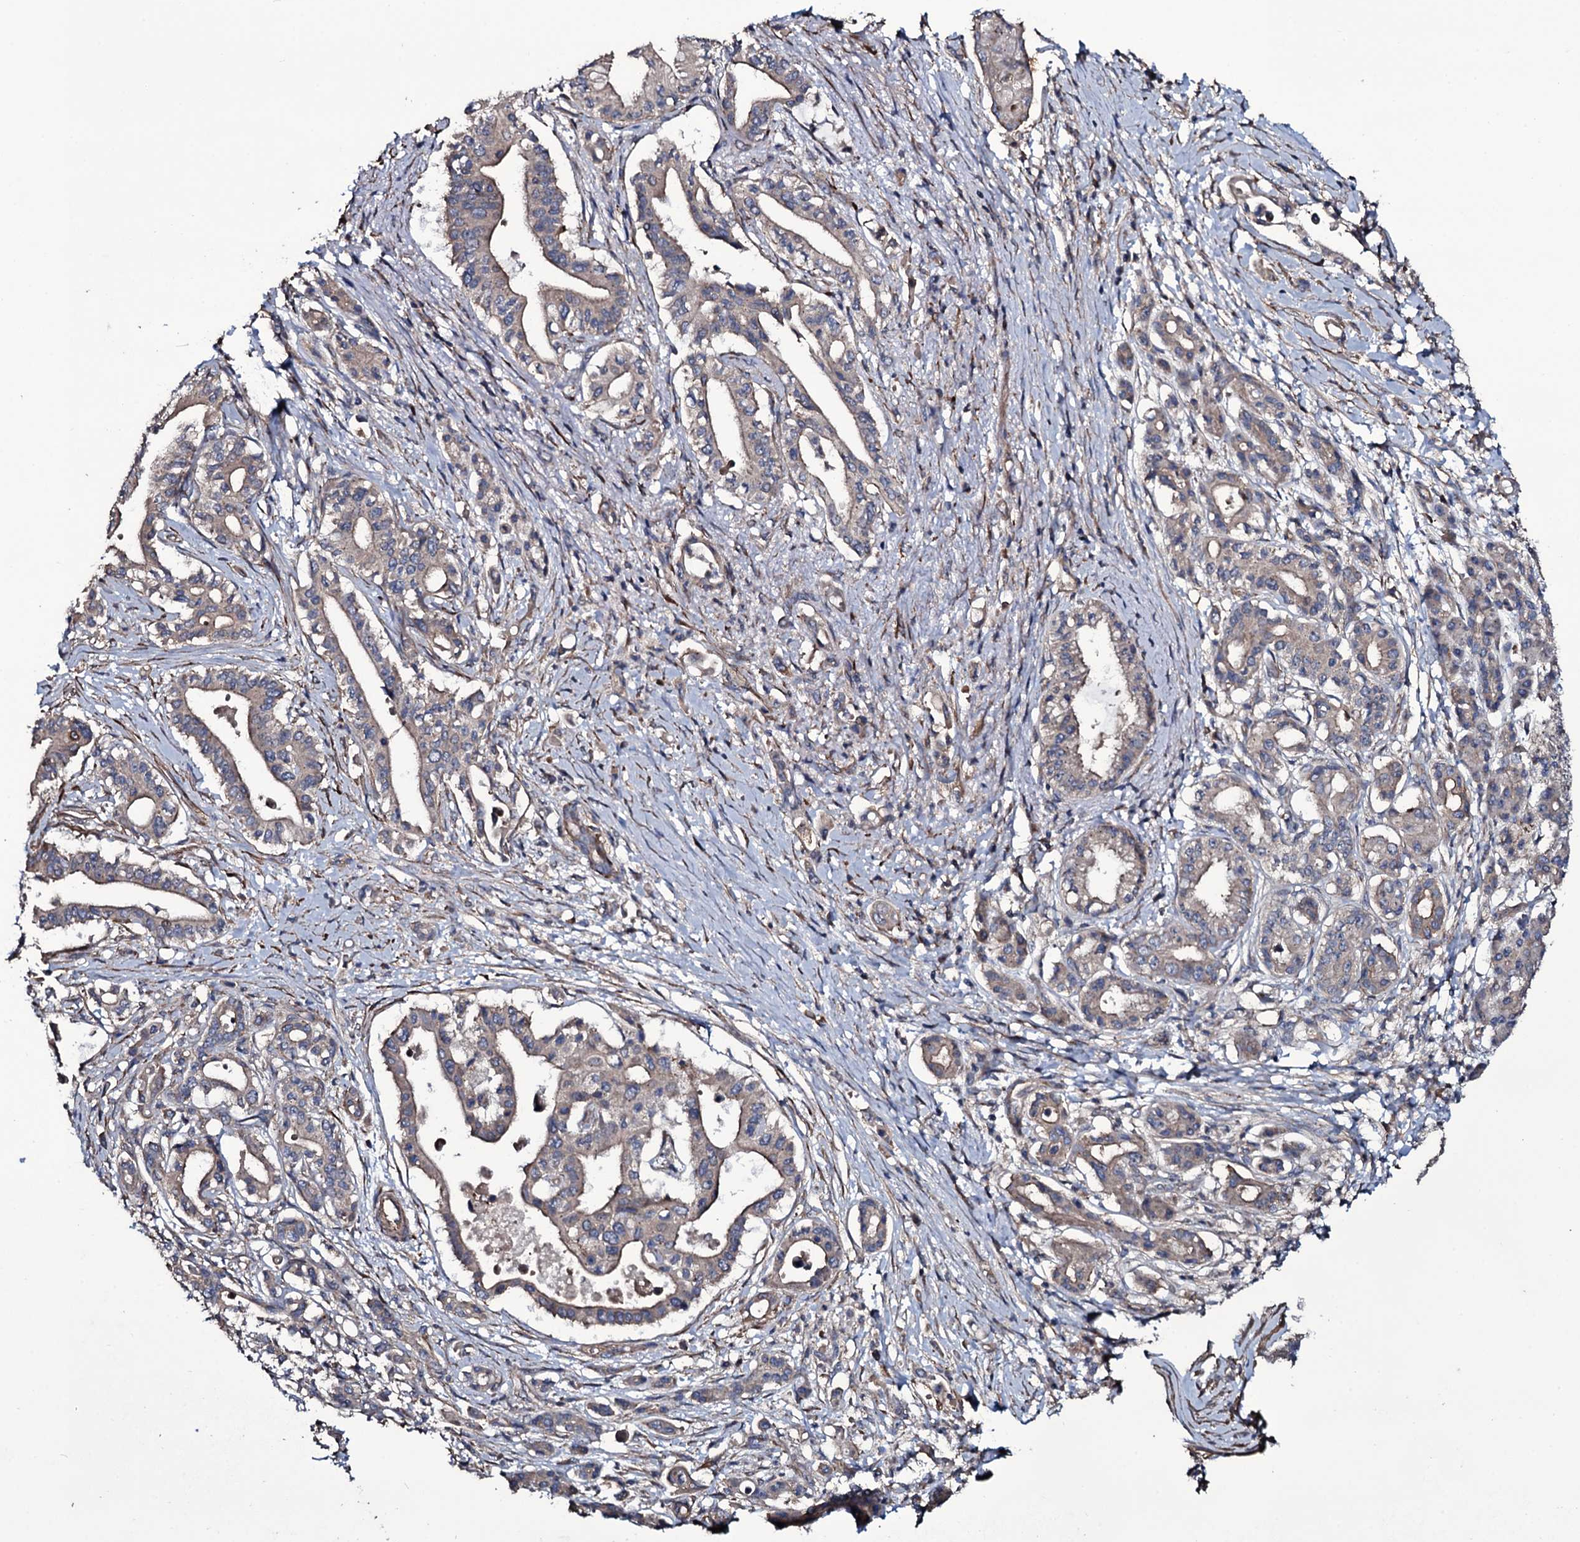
{"staining": {"intensity": "weak", "quantity": "25%-75%", "location": "cytoplasmic/membranous"}, "tissue": "pancreatic cancer", "cell_type": "Tumor cells", "image_type": "cancer", "snomed": [{"axis": "morphology", "description": "Adenocarcinoma, NOS"}, {"axis": "topography", "description": "Pancreas"}], "caption": "The image displays staining of pancreatic adenocarcinoma, revealing weak cytoplasmic/membranous protein expression (brown color) within tumor cells. The staining was performed using DAB (3,3'-diaminobenzidine) to visualize the protein expression in brown, while the nuclei were stained in blue with hematoxylin (Magnification: 20x).", "gene": "WIPF3", "patient": {"sex": "female", "age": 77}}